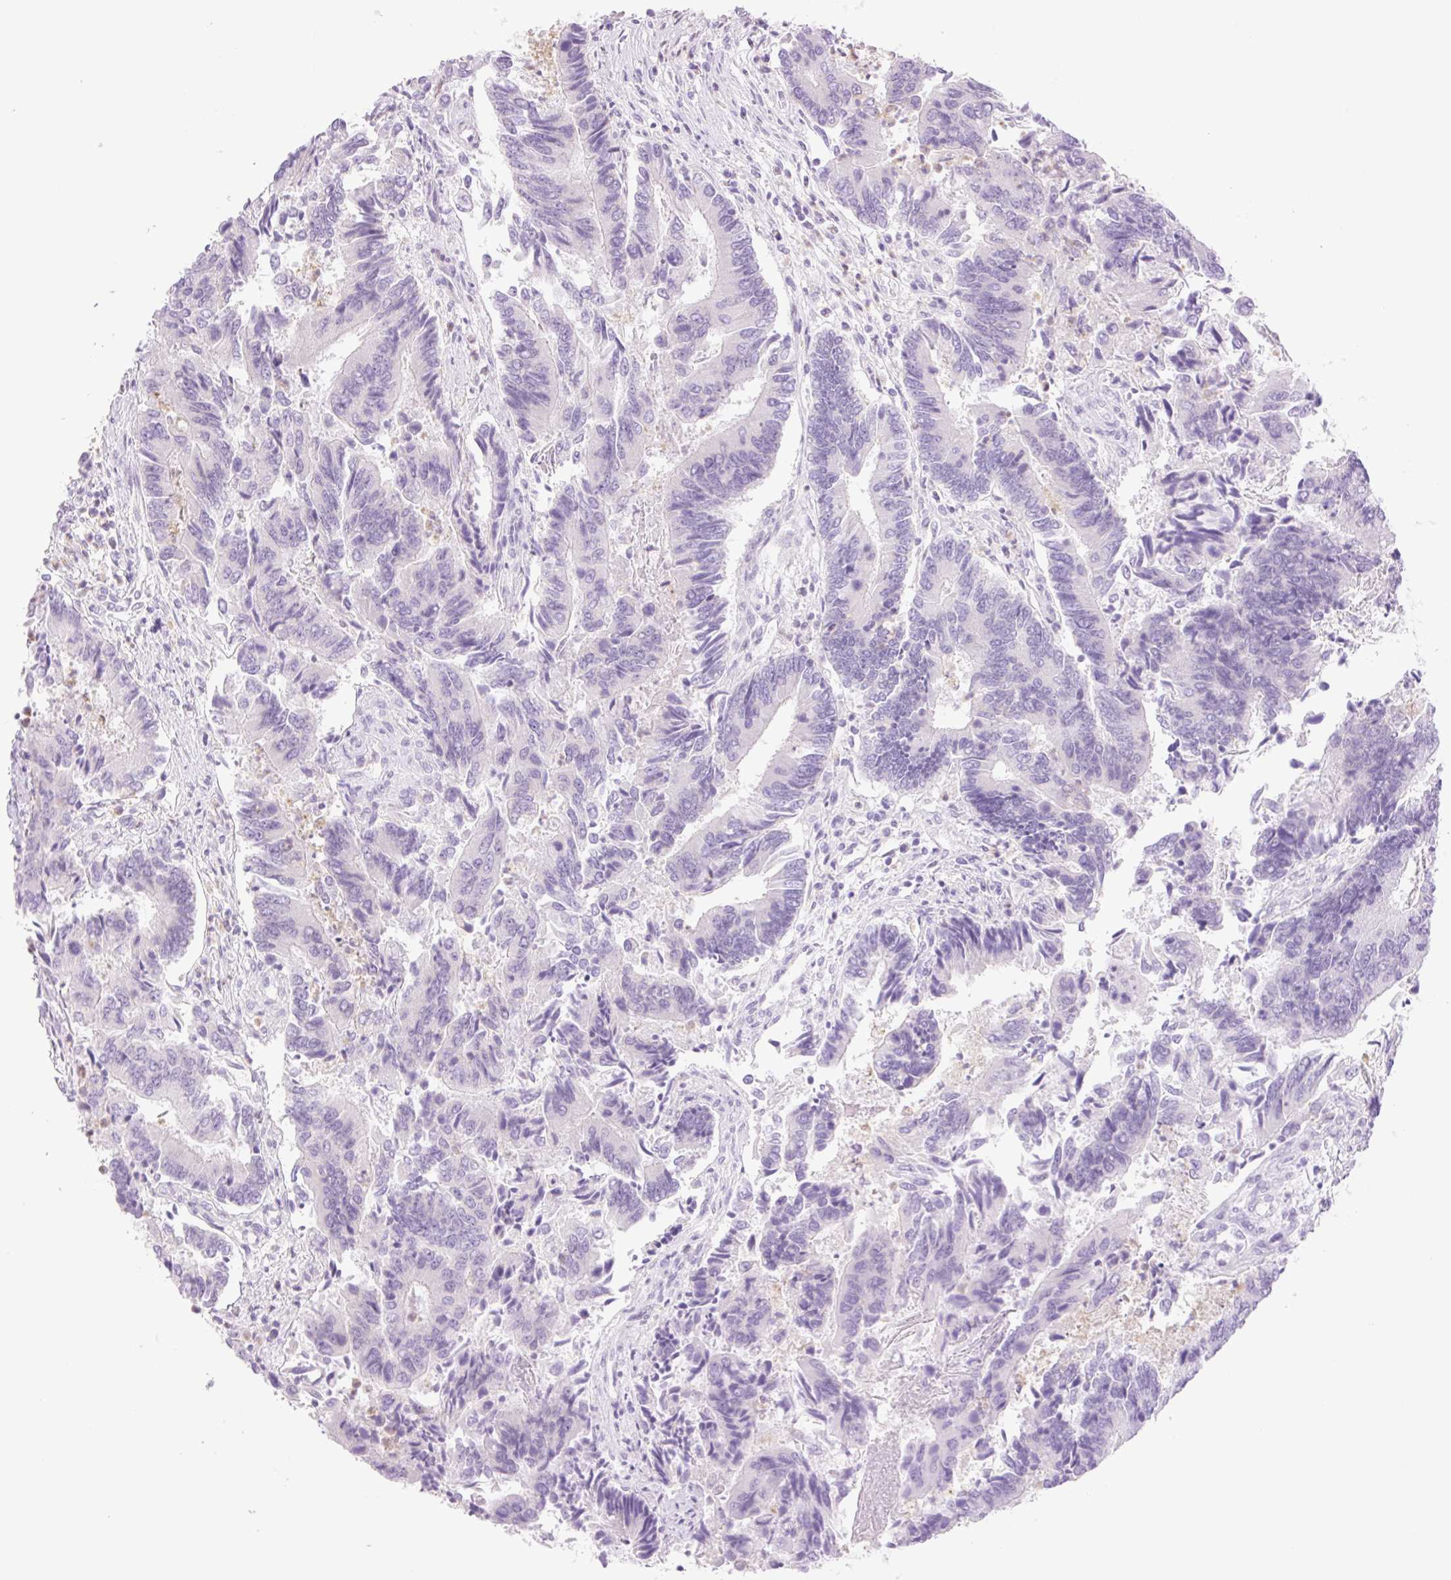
{"staining": {"intensity": "negative", "quantity": "none", "location": "none"}, "tissue": "colorectal cancer", "cell_type": "Tumor cells", "image_type": "cancer", "snomed": [{"axis": "morphology", "description": "Adenocarcinoma, NOS"}, {"axis": "topography", "description": "Colon"}], "caption": "Histopathology image shows no significant protein staining in tumor cells of adenocarcinoma (colorectal). The staining is performed using DAB (3,3'-diaminobenzidine) brown chromogen with nuclei counter-stained in using hematoxylin.", "gene": "TBX15", "patient": {"sex": "female", "age": 67}}